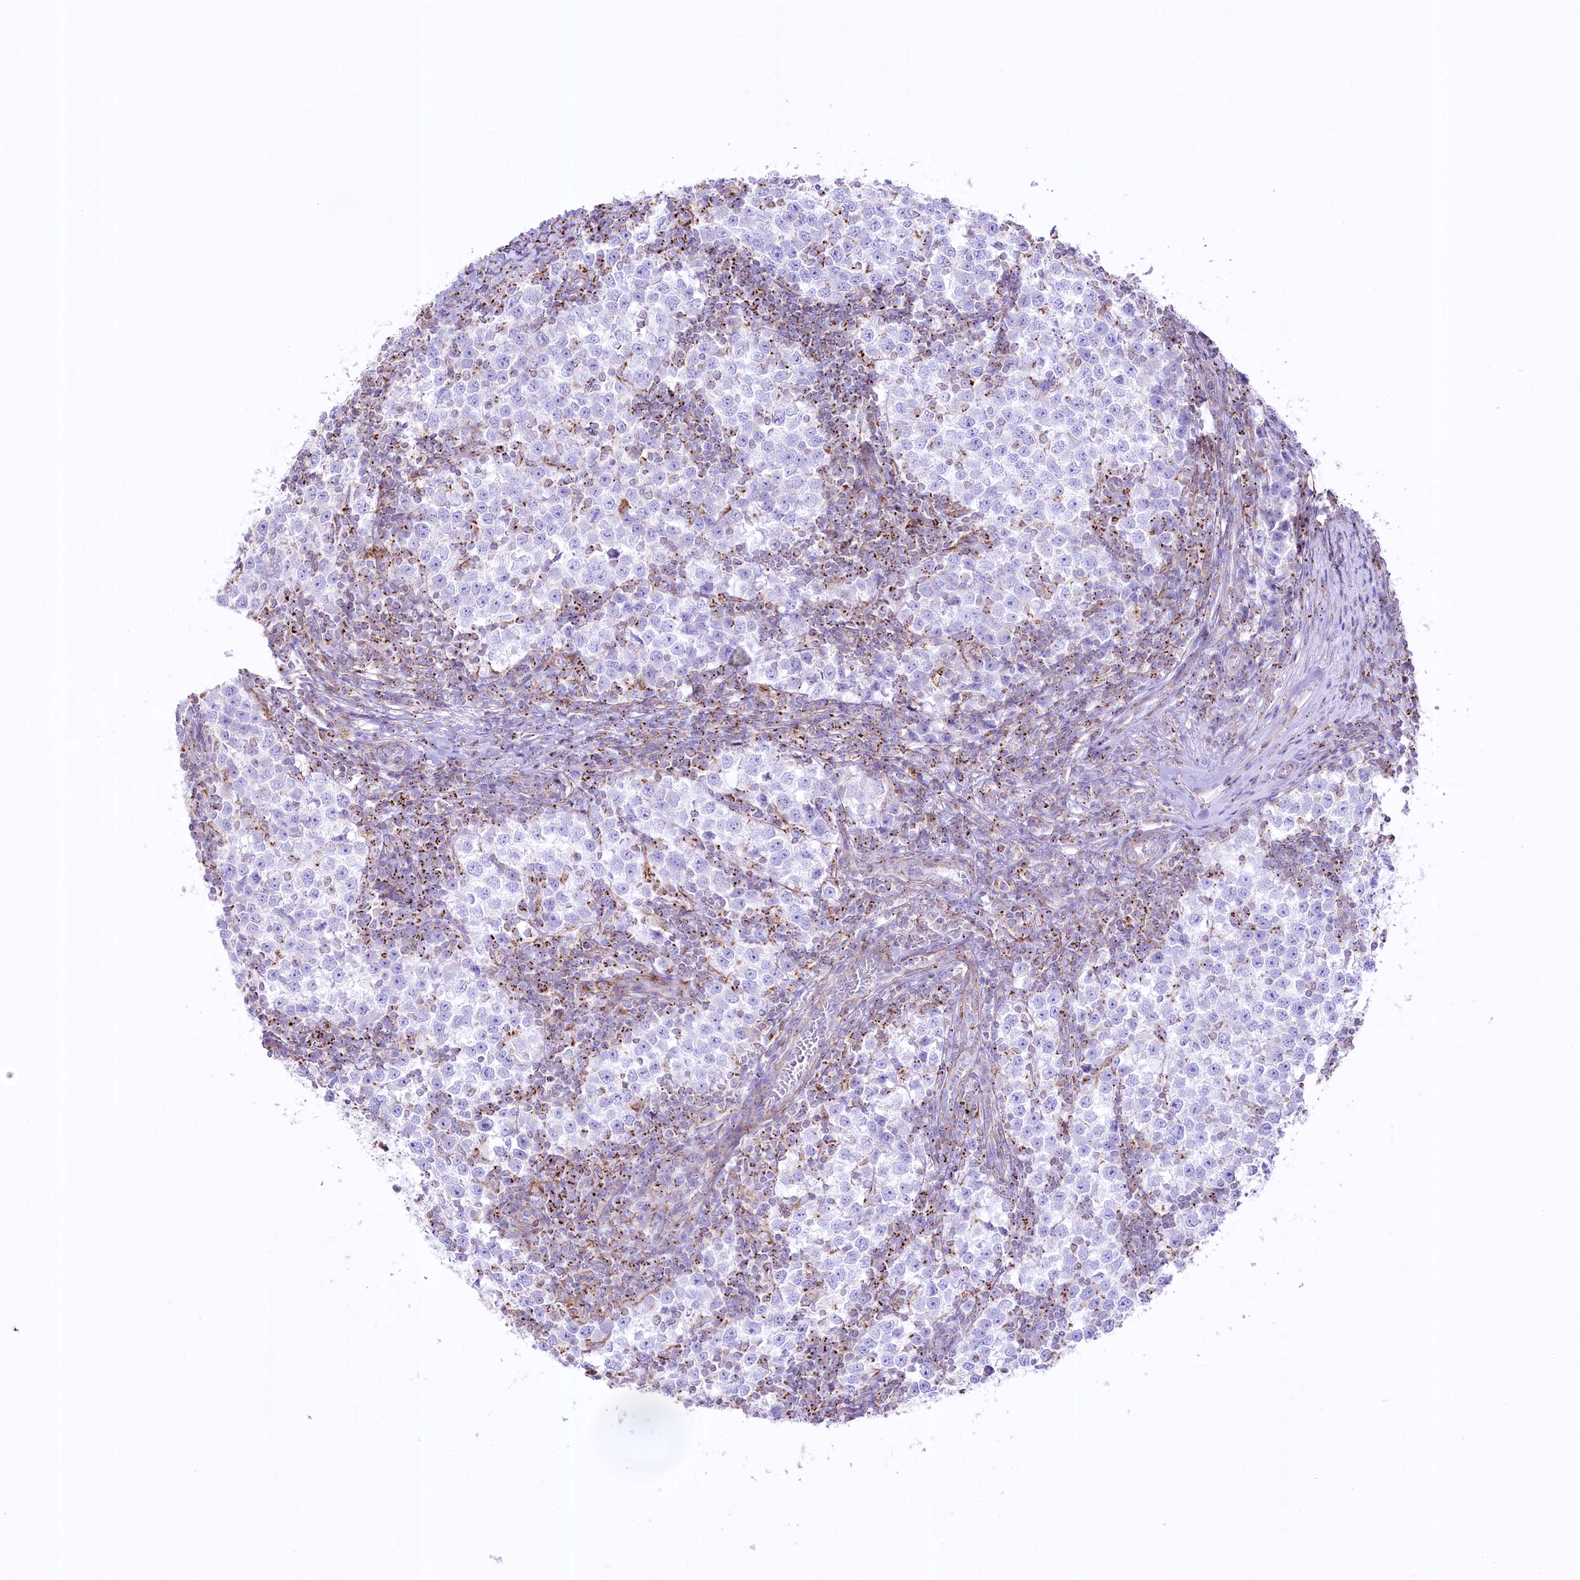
{"staining": {"intensity": "negative", "quantity": "none", "location": "none"}, "tissue": "testis cancer", "cell_type": "Tumor cells", "image_type": "cancer", "snomed": [{"axis": "morphology", "description": "Seminoma, NOS"}, {"axis": "topography", "description": "Testis"}], "caption": "A micrograph of human seminoma (testis) is negative for staining in tumor cells. (Immunohistochemistry, brightfield microscopy, high magnification).", "gene": "FAM216A", "patient": {"sex": "male", "age": 65}}